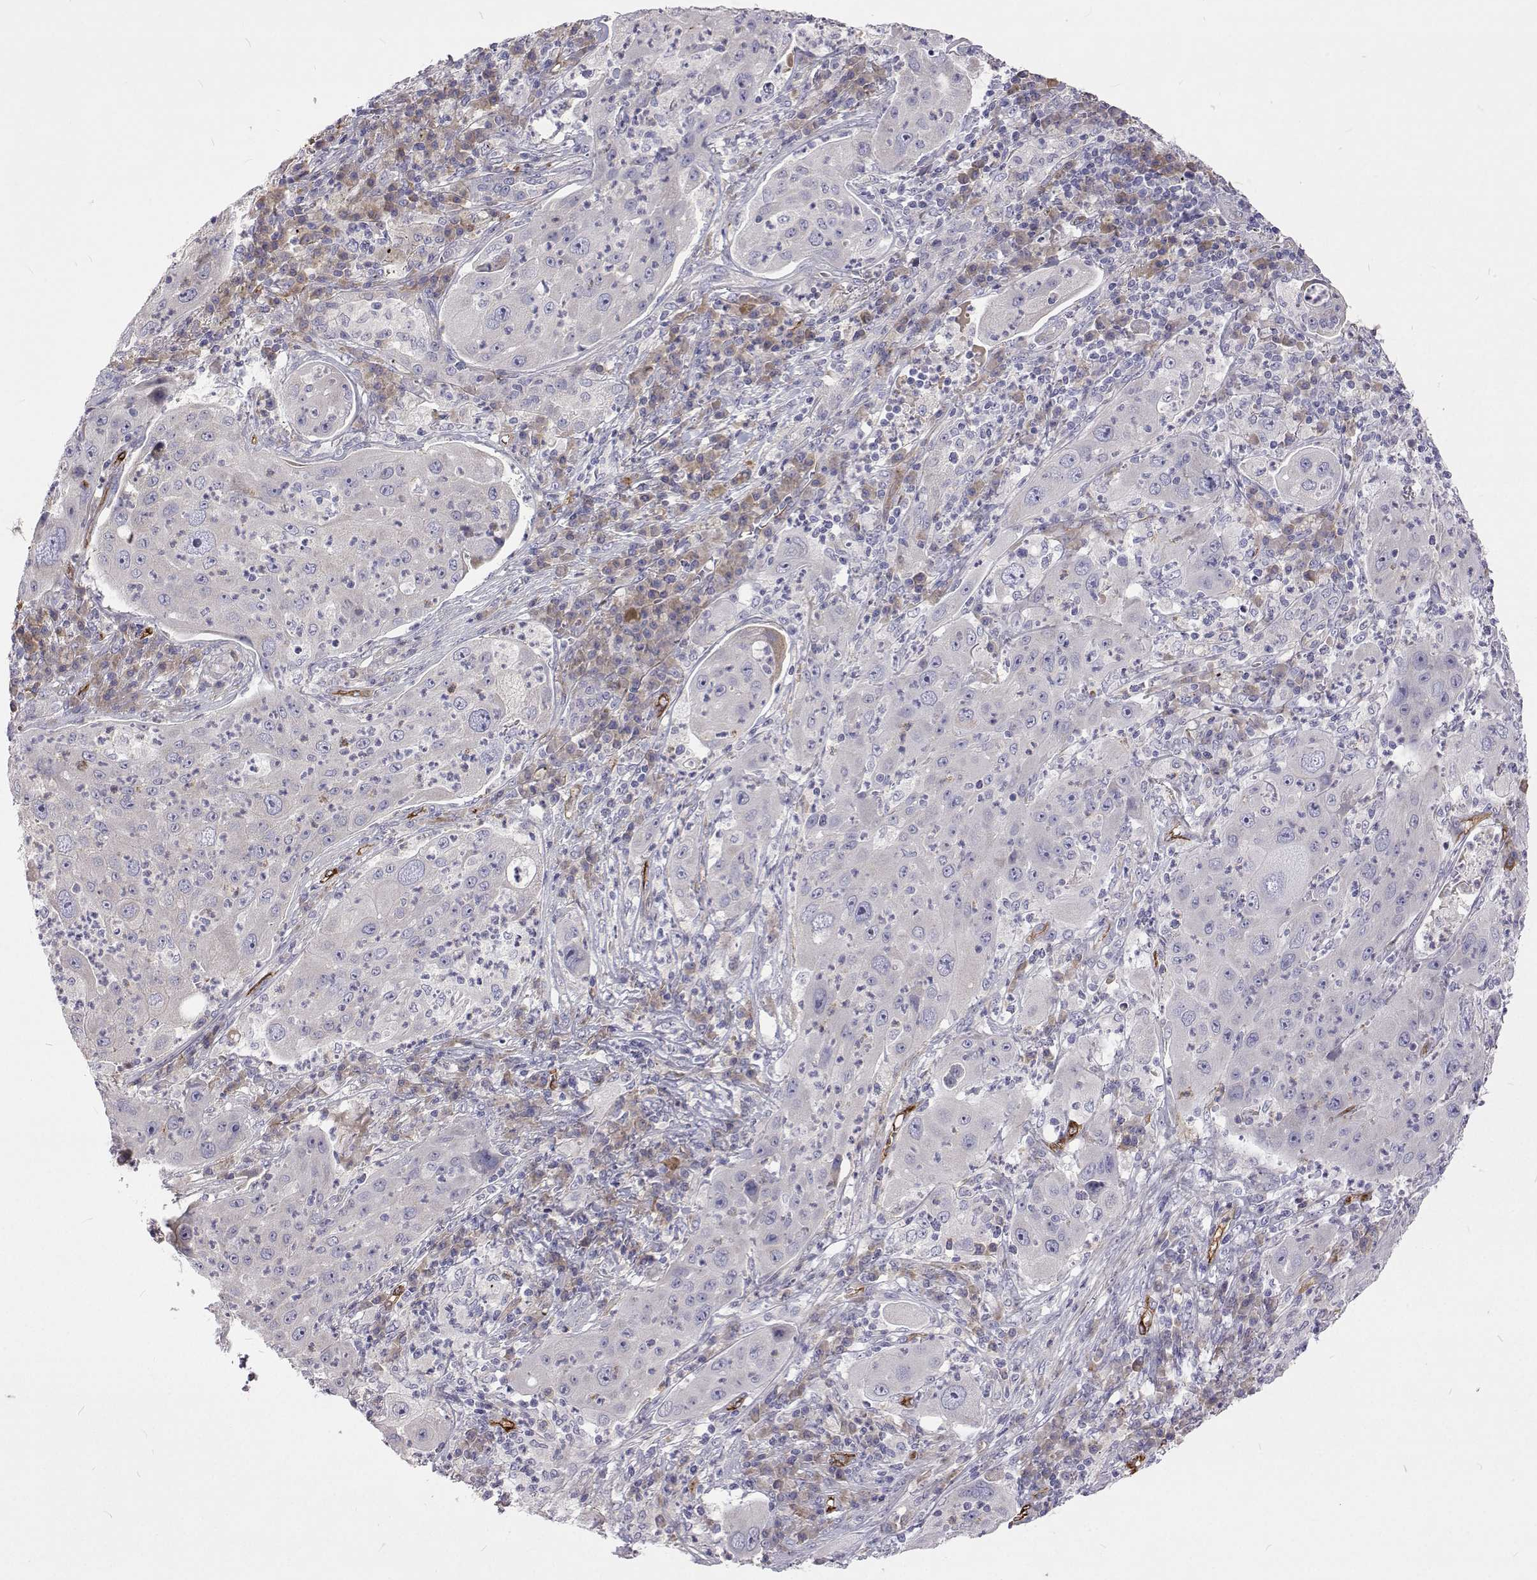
{"staining": {"intensity": "negative", "quantity": "none", "location": "none"}, "tissue": "lung cancer", "cell_type": "Tumor cells", "image_type": "cancer", "snomed": [{"axis": "morphology", "description": "Squamous cell carcinoma, NOS"}, {"axis": "topography", "description": "Lung"}], "caption": "DAB (3,3'-diaminobenzidine) immunohistochemical staining of human squamous cell carcinoma (lung) demonstrates no significant positivity in tumor cells.", "gene": "NPR3", "patient": {"sex": "female", "age": 59}}